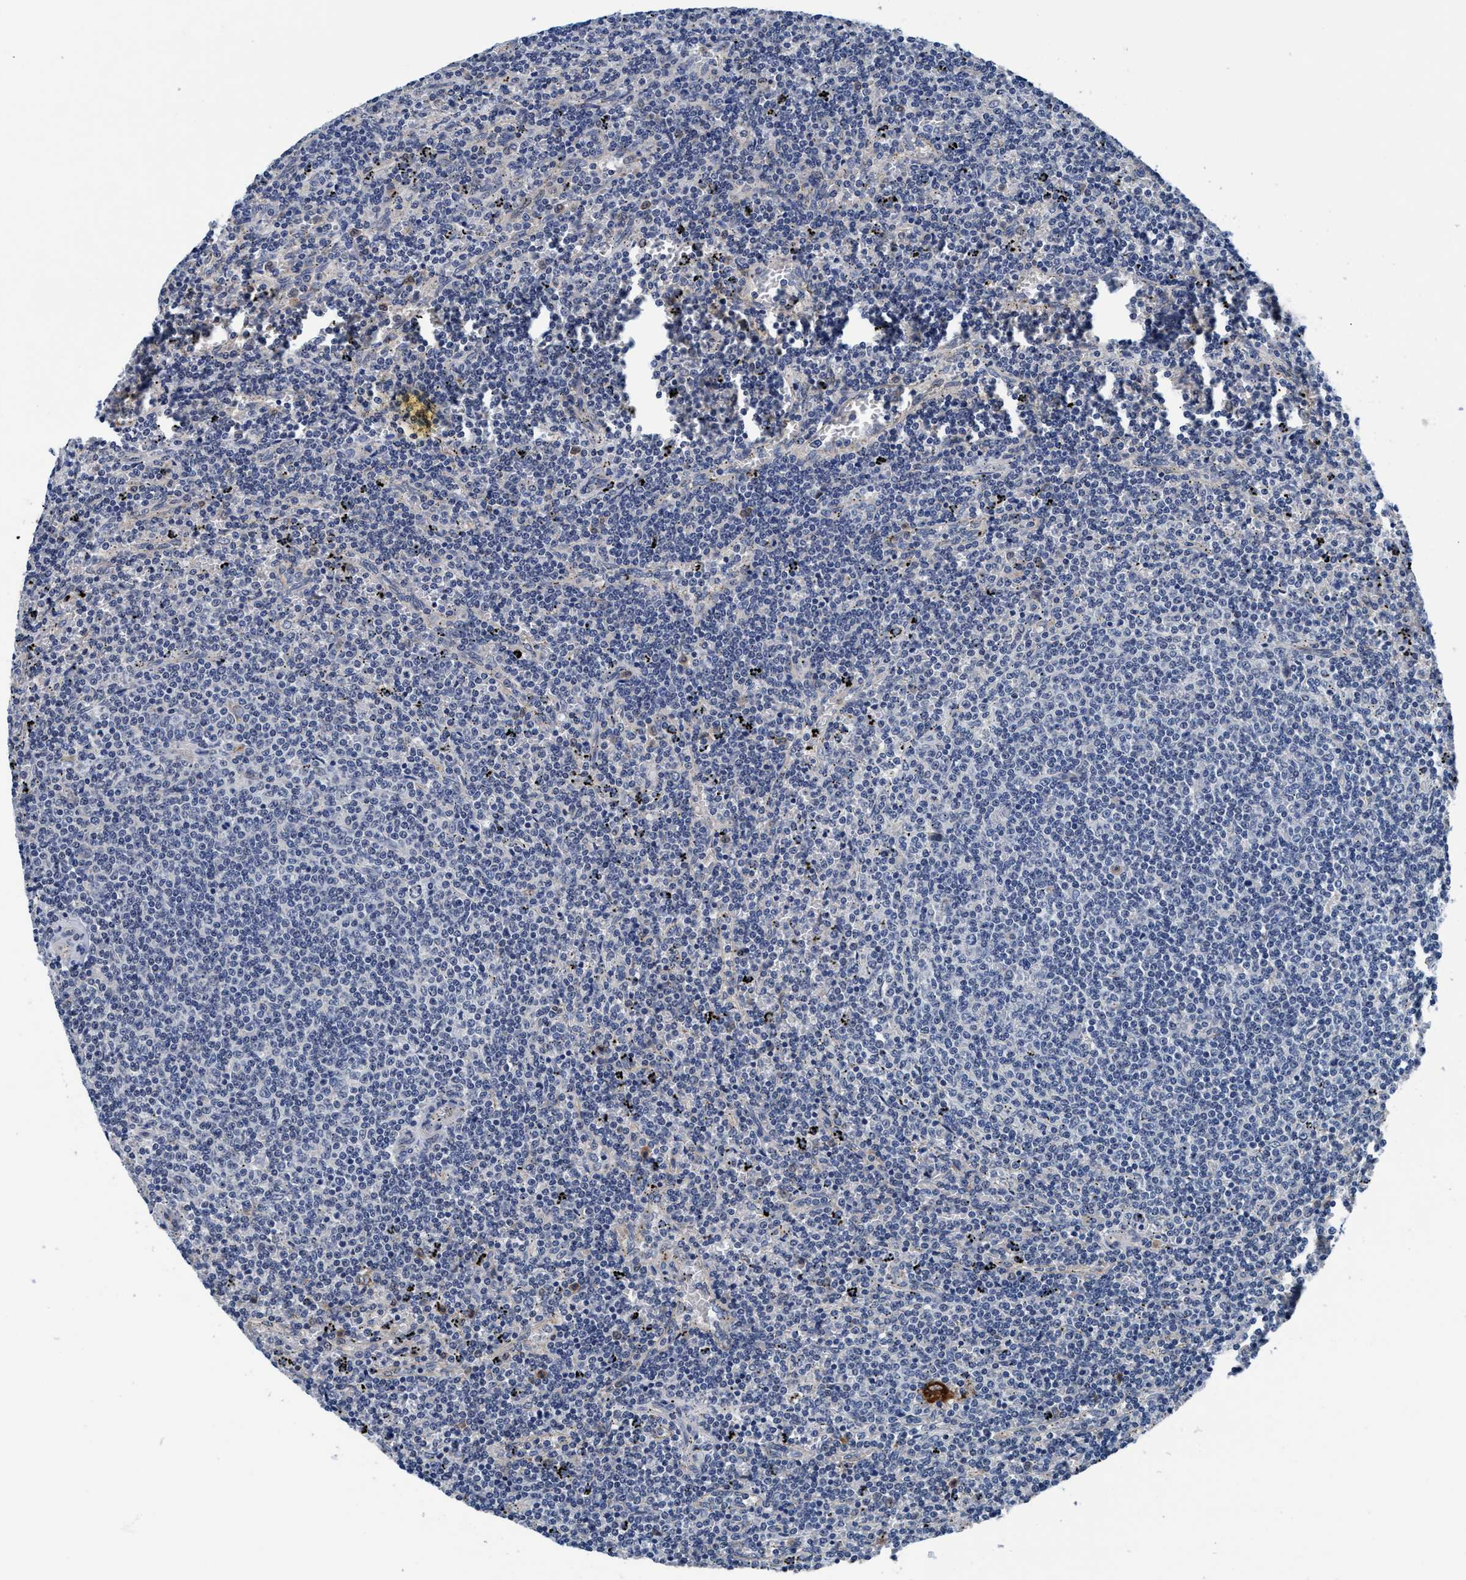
{"staining": {"intensity": "negative", "quantity": "none", "location": "none"}, "tissue": "lymphoma", "cell_type": "Tumor cells", "image_type": "cancer", "snomed": [{"axis": "morphology", "description": "Malignant lymphoma, non-Hodgkin's type, Low grade"}, {"axis": "topography", "description": "Spleen"}], "caption": "An image of low-grade malignant lymphoma, non-Hodgkin's type stained for a protein displays no brown staining in tumor cells.", "gene": "TMEM94", "patient": {"sex": "female", "age": 50}}